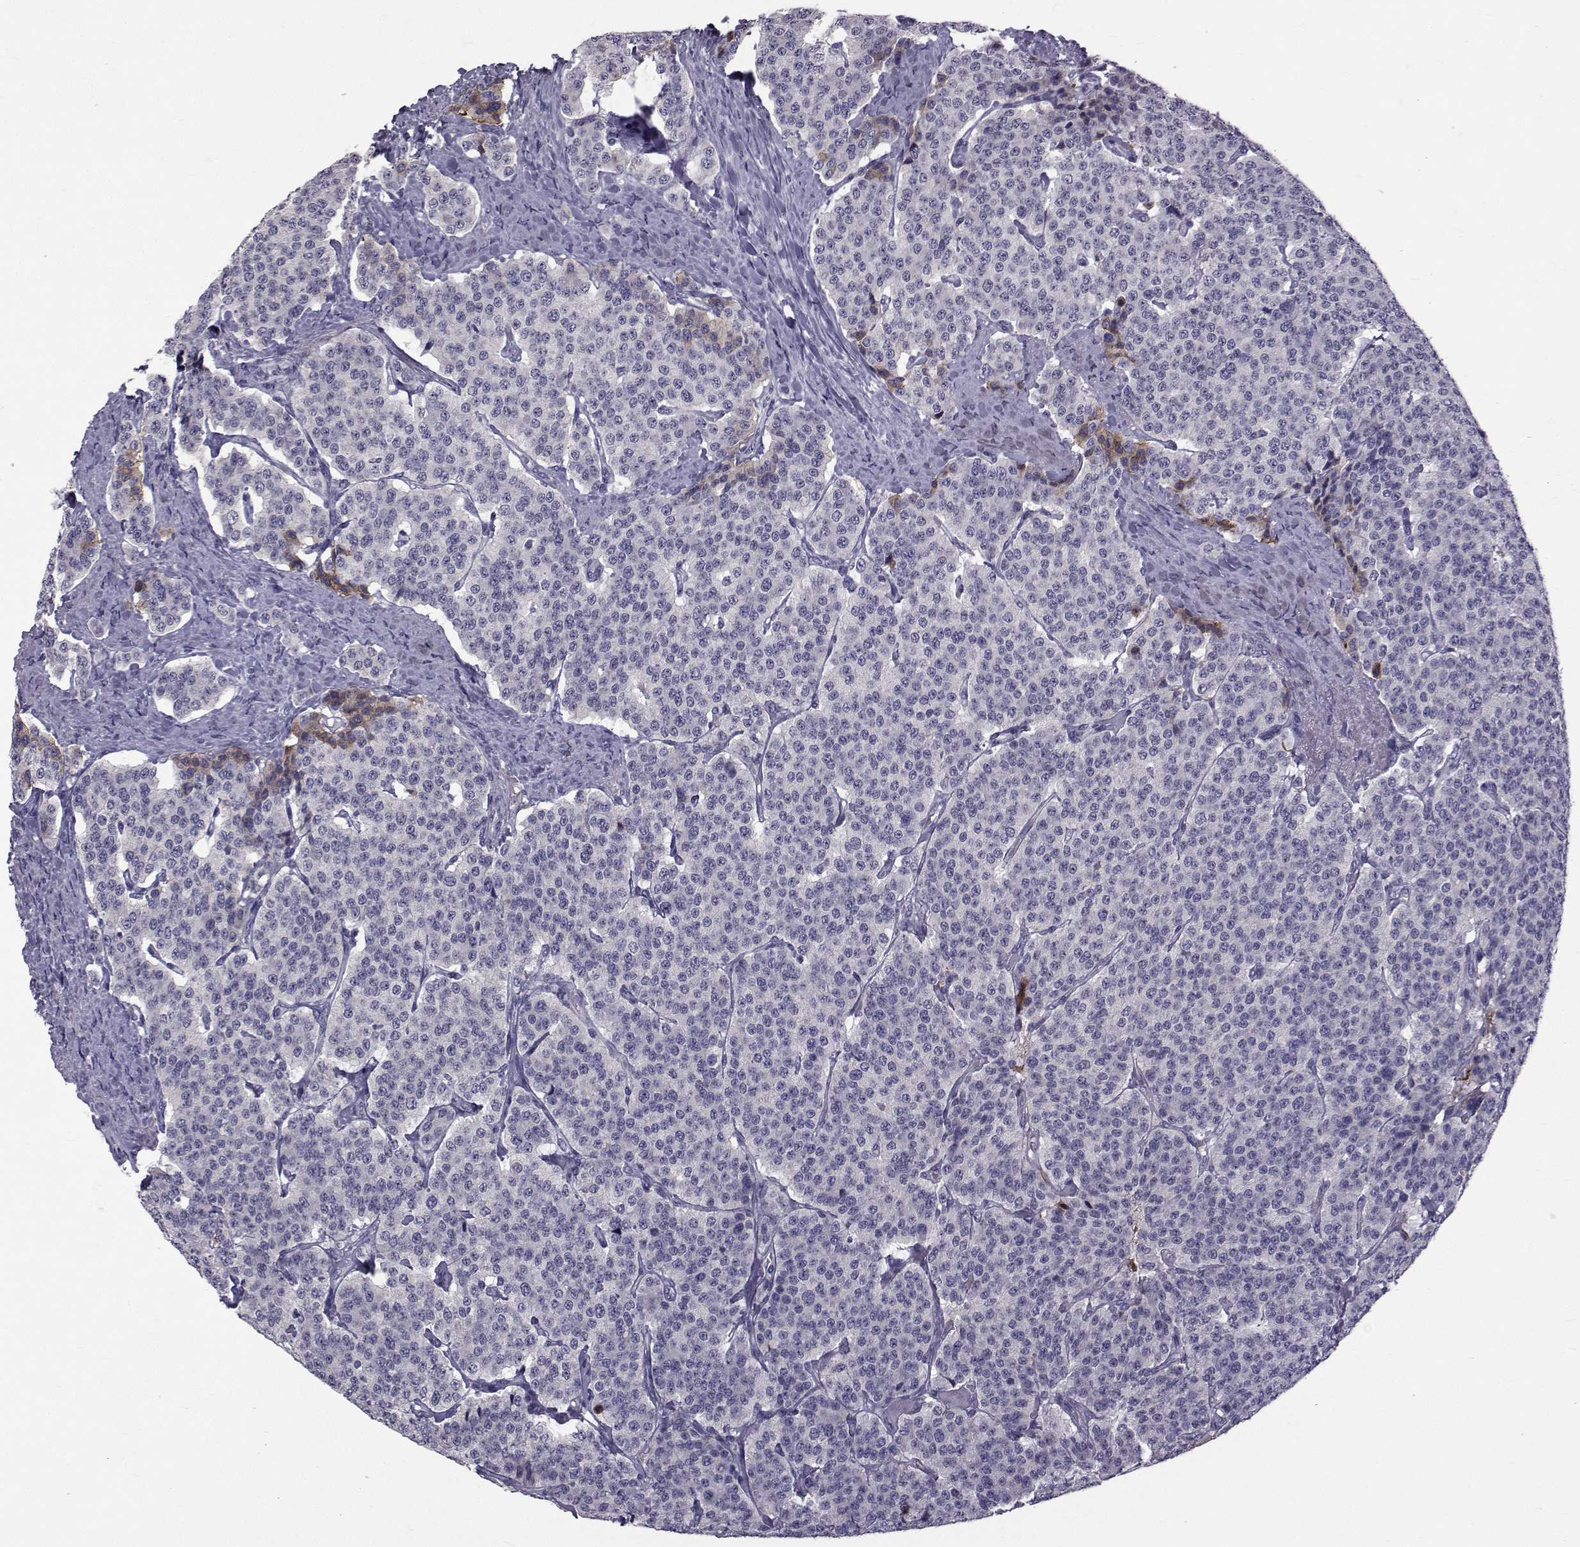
{"staining": {"intensity": "negative", "quantity": "none", "location": "none"}, "tissue": "carcinoid", "cell_type": "Tumor cells", "image_type": "cancer", "snomed": [{"axis": "morphology", "description": "Carcinoid, malignant, NOS"}, {"axis": "topography", "description": "Small intestine"}], "caption": "This is an immunohistochemistry (IHC) histopathology image of carcinoid (malignant). There is no staining in tumor cells.", "gene": "TNFRSF11B", "patient": {"sex": "female", "age": 58}}